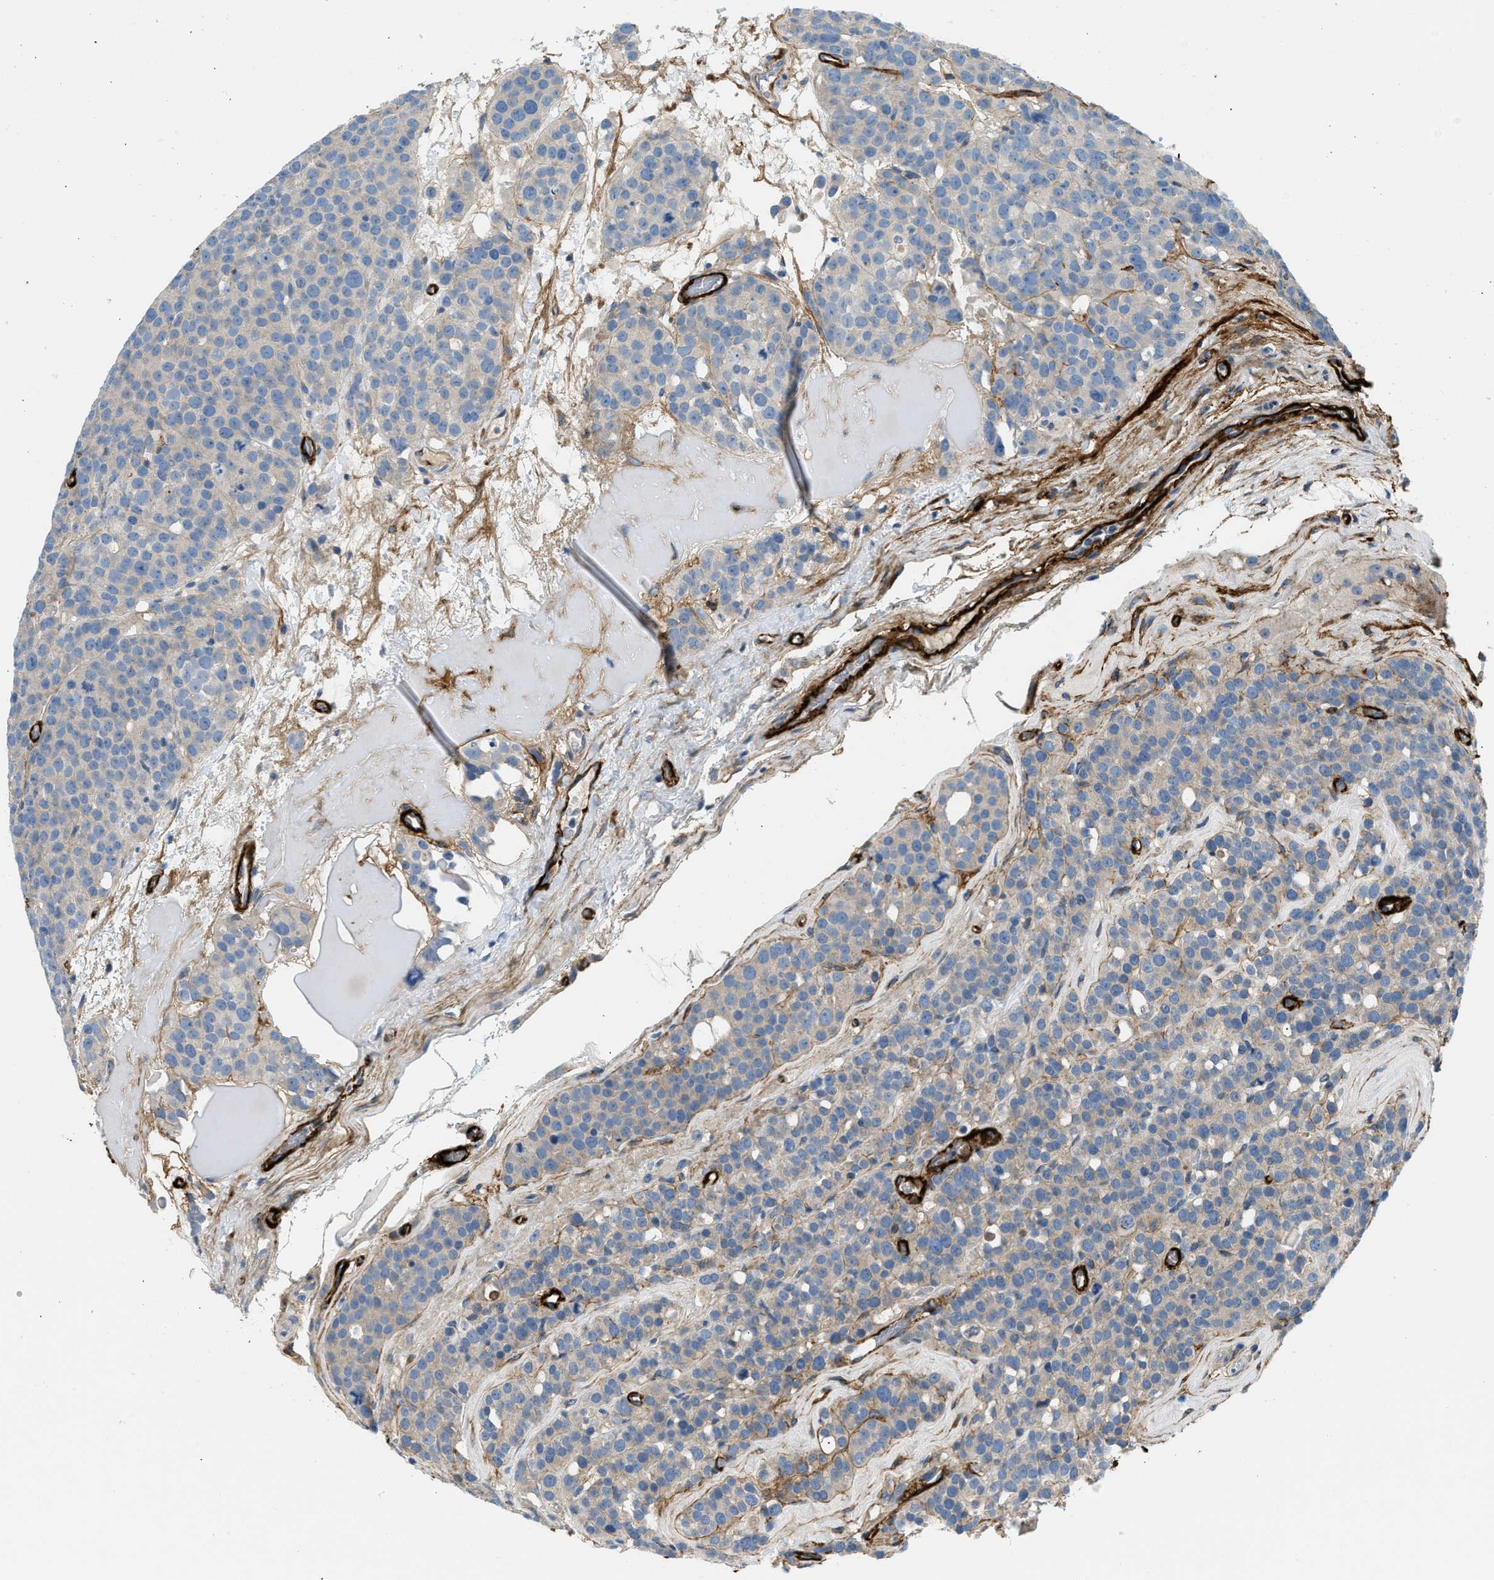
{"staining": {"intensity": "moderate", "quantity": "<25%", "location": "cytoplasmic/membranous"}, "tissue": "testis cancer", "cell_type": "Tumor cells", "image_type": "cancer", "snomed": [{"axis": "morphology", "description": "Seminoma, NOS"}, {"axis": "topography", "description": "Testis"}], "caption": "Seminoma (testis) was stained to show a protein in brown. There is low levels of moderate cytoplasmic/membranous staining in approximately <25% of tumor cells.", "gene": "COL15A1", "patient": {"sex": "male", "age": 71}}